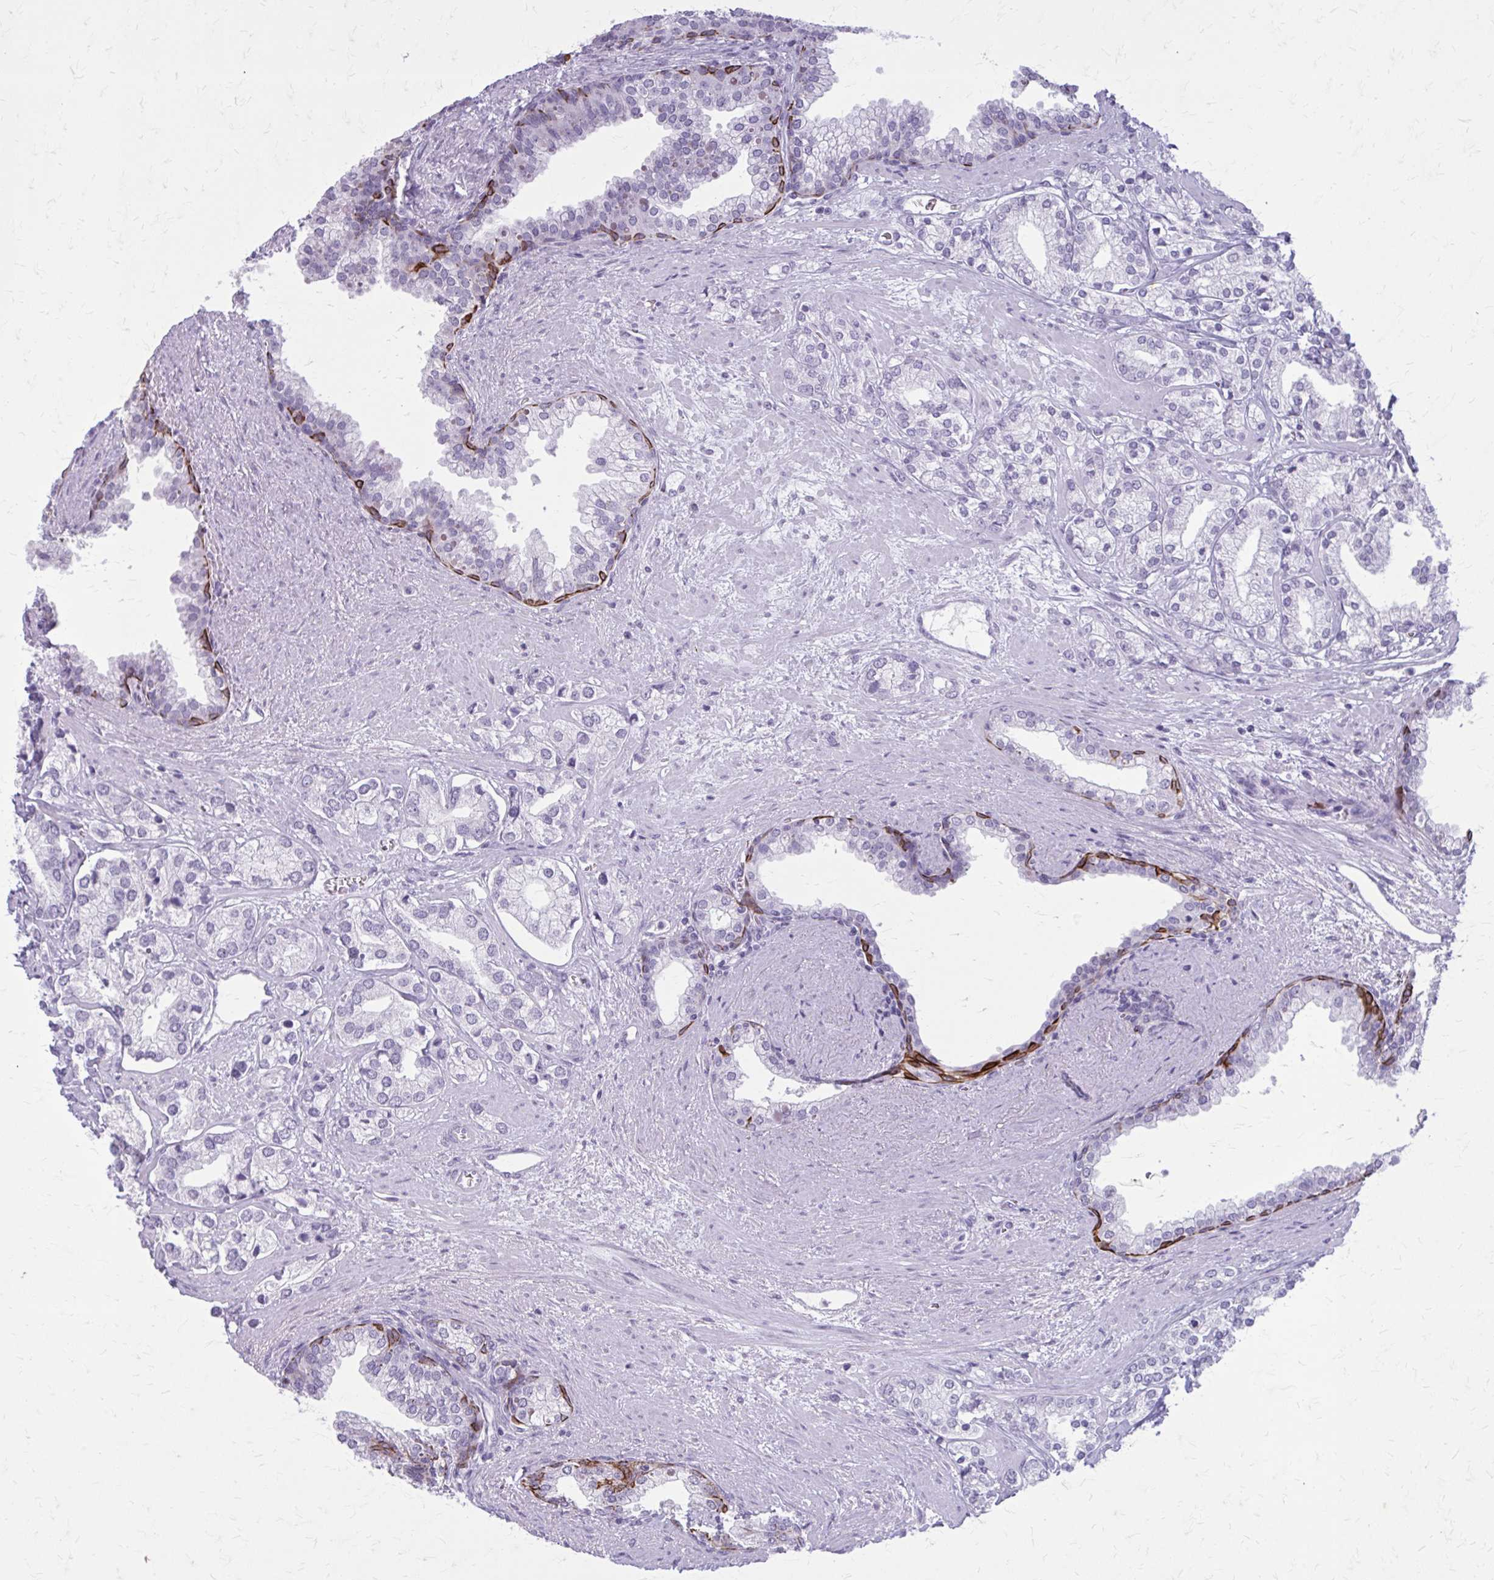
{"staining": {"intensity": "negative", "quantity": "none", "location": "none"}, "tissue": "prostate cancer", "cell_type": "Tumor cells", "image_type": "cancer", "snomed": [{"axis": "morphology", "description": "Adenocarcinoma, High grade"}, {"axis": "topography", "description": "Prostate"}], "caption": "There is no significant positivity in tumor cells of prostate adenocarcinoma (high-grade).", "gene": "KRT5", "patient": {"sex": "male", "age": 58}}